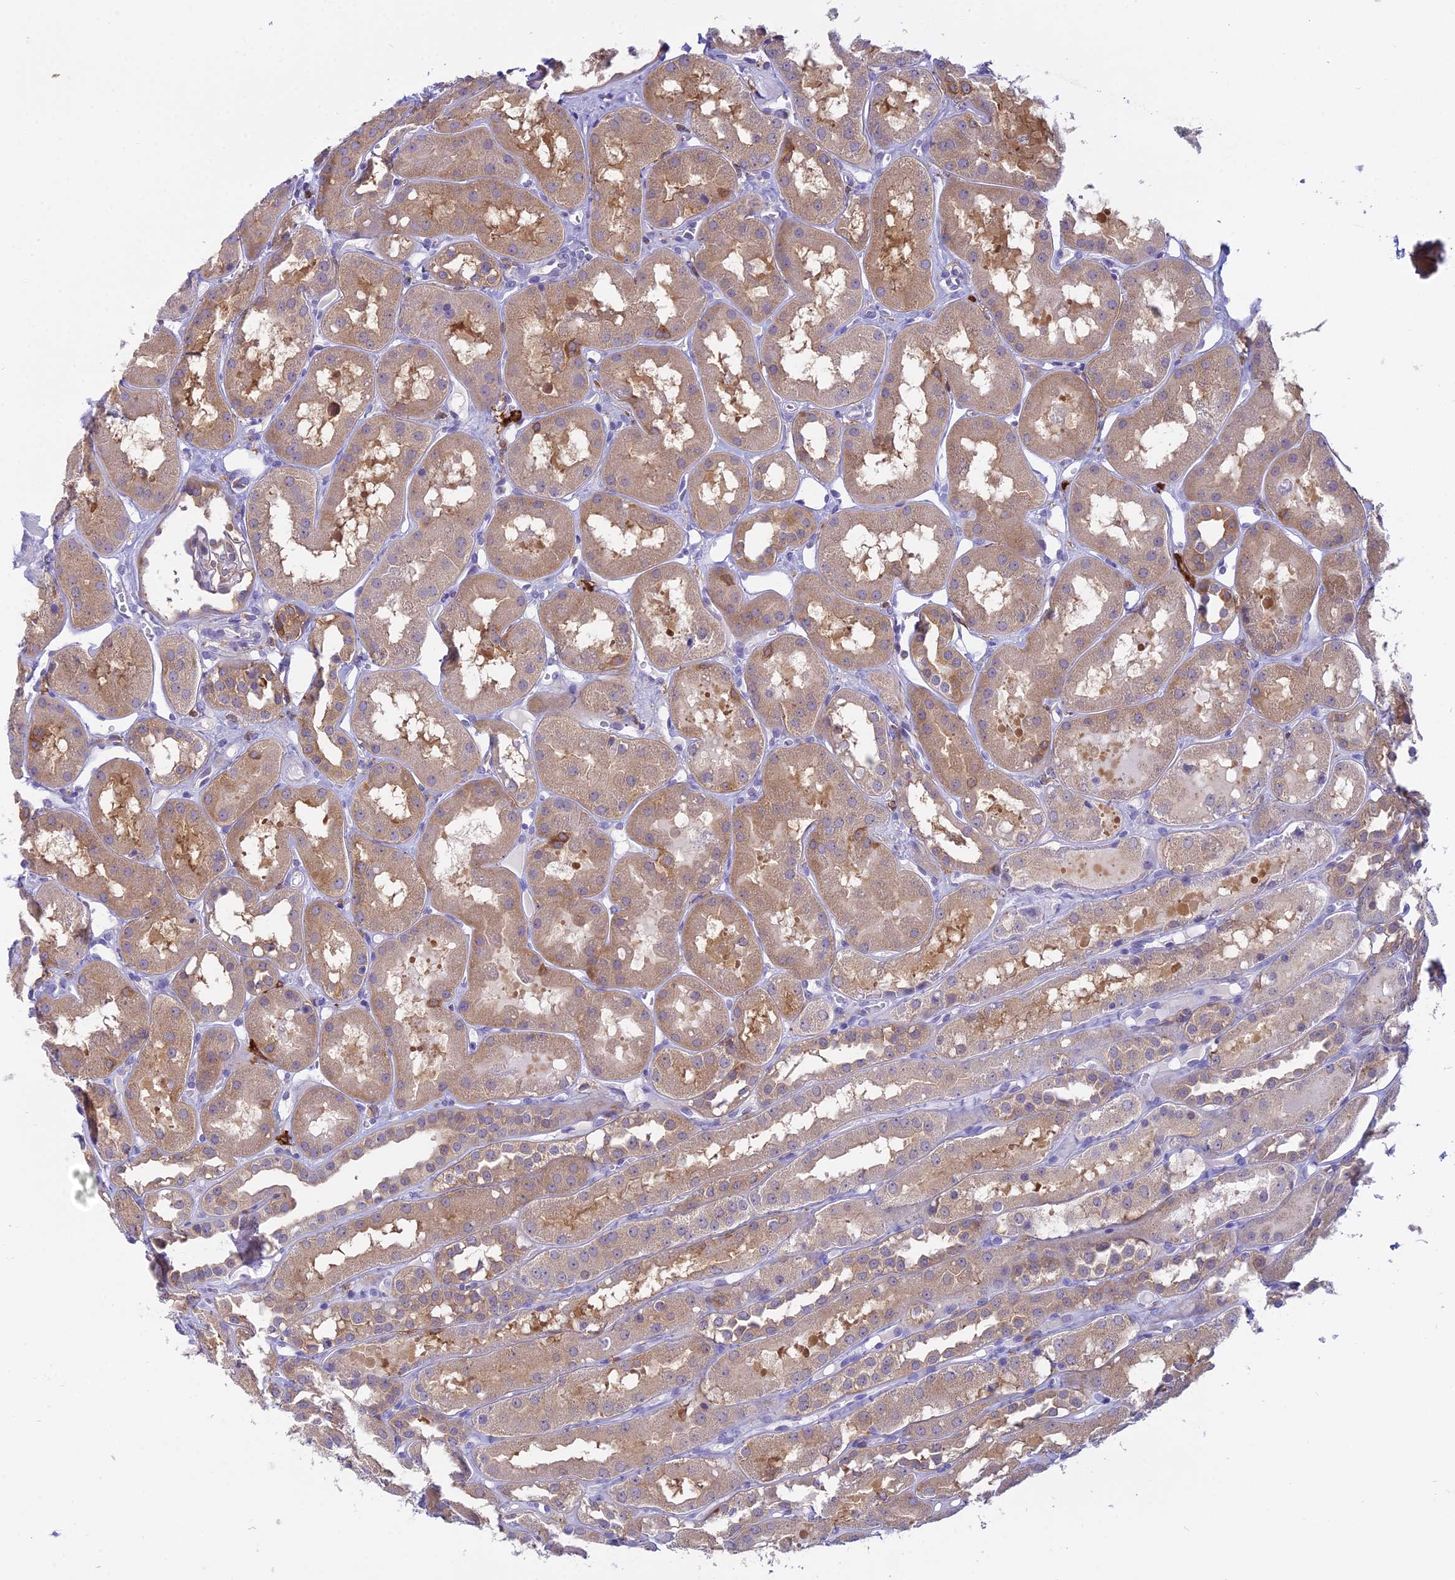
{"staining": {"intensity": "weak", "quantity": "<25%", "location": "cytoplasmic/membranous"}, "tissue": "kidney", "cell_type": "Cells in glomeruli", "image_type": "normal", "snomed": [{"axis": "morphology", "description": "Normal tissue, NOS"}, {"axis": "topography", "description": "Kidney"}], "caption": "Immunohistochemistry micrograph of benign kidney: kidney stained with DAB (3,3'-diaminobenzidine) displays no significant protein positivity in cells in glomeruli.", "gene": "UBE2G1", "patient": {"sex": "male", "age": 16}}